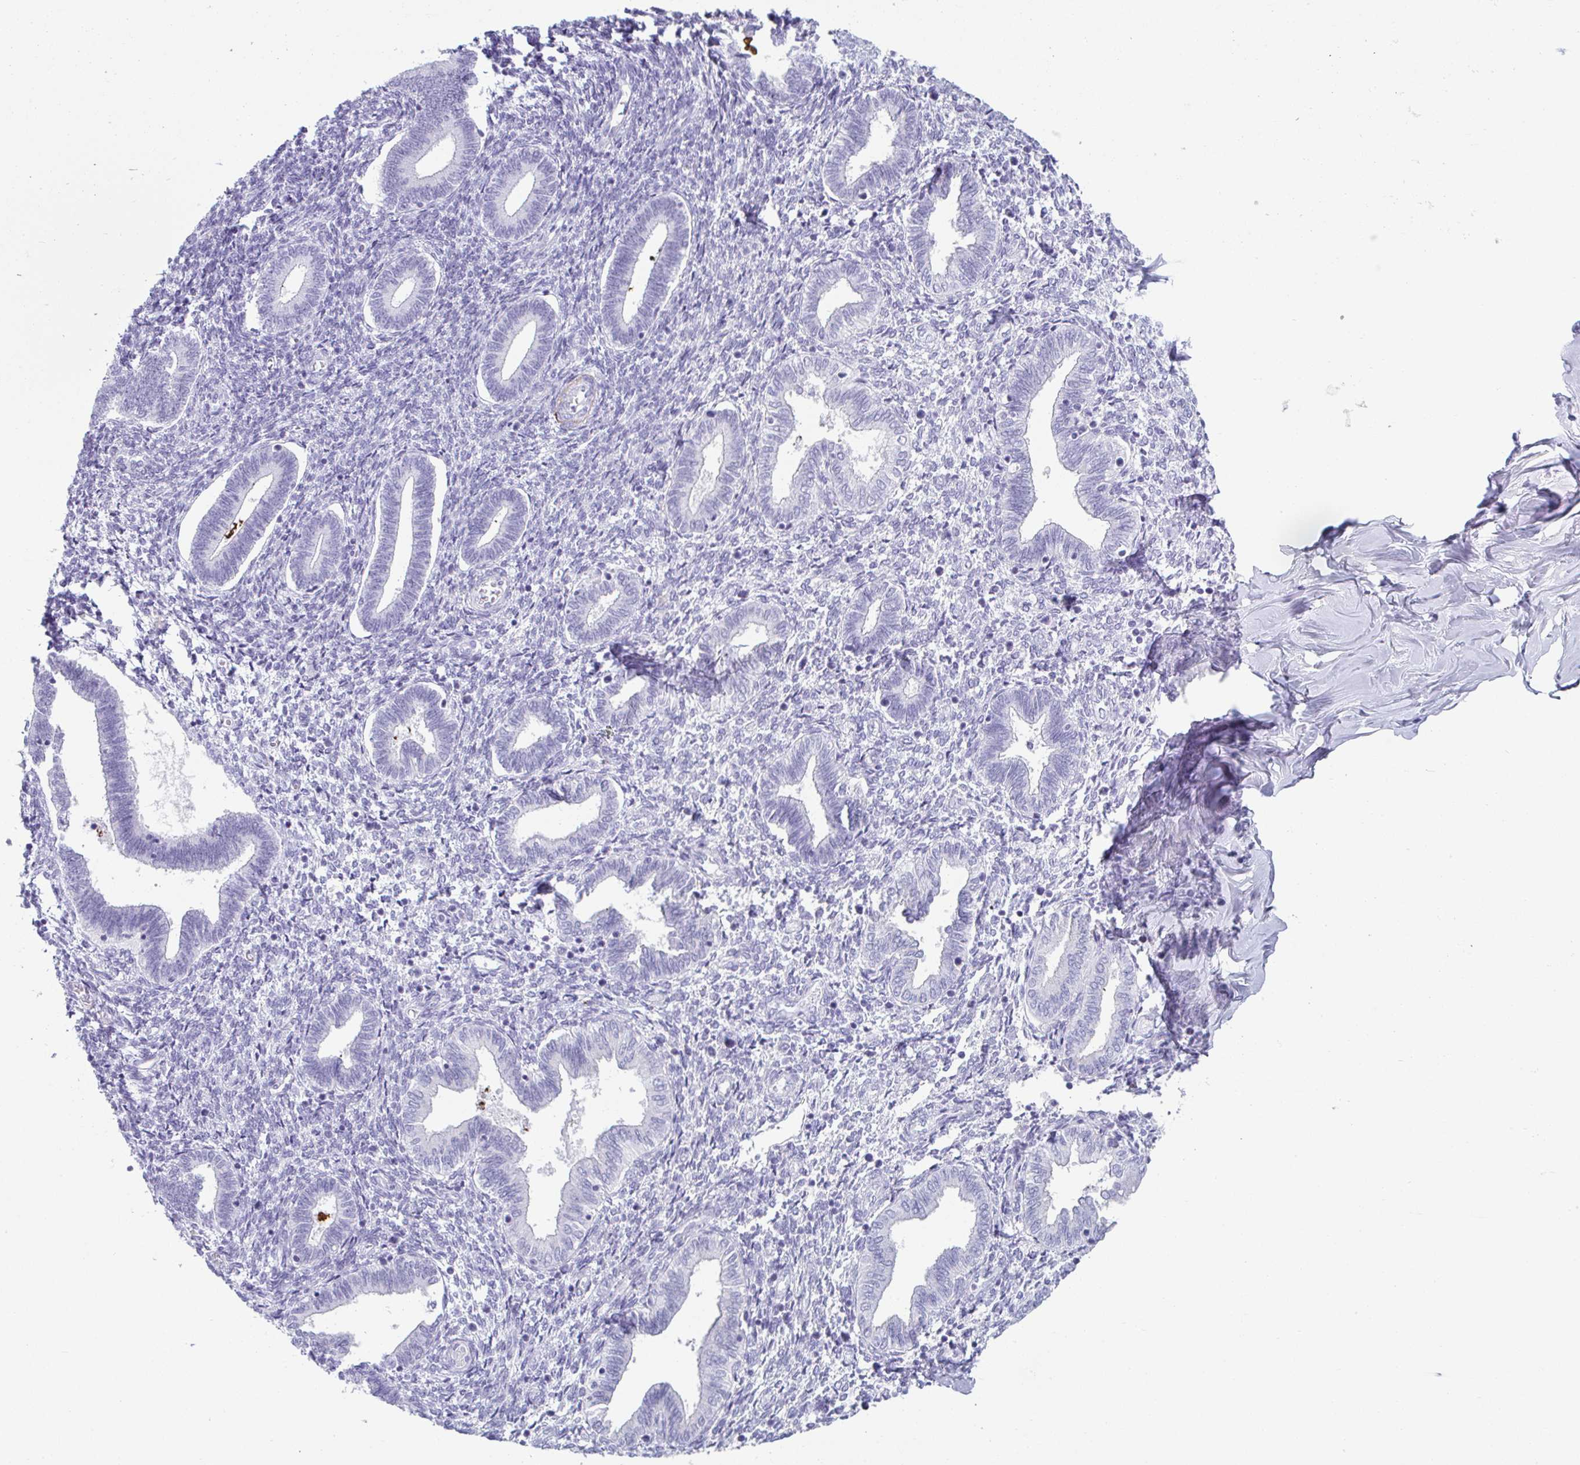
{"staining": {"intensity": "negative", "quantity": "none", "location": "none"}, "tissue": "endometrium", "cell_type": "Cells in endometrial stroma", "image_type": "normal", "snomed": [{"axis": "morphology", "description": "Normal tissue, NOS"}, {"axis": "topography", "description": "Endometrium"}], "caption": "High power microscopy micrograph of an IHC histopathology image of benign endometrium, revealing no significant staining in cells in endometrial stroma. (DAB (3,3'-diaminobenzidine) immunohistochemistry, high magnification).", "gene": "CREG2", "patient": {"sex": "female", "age": 42}}